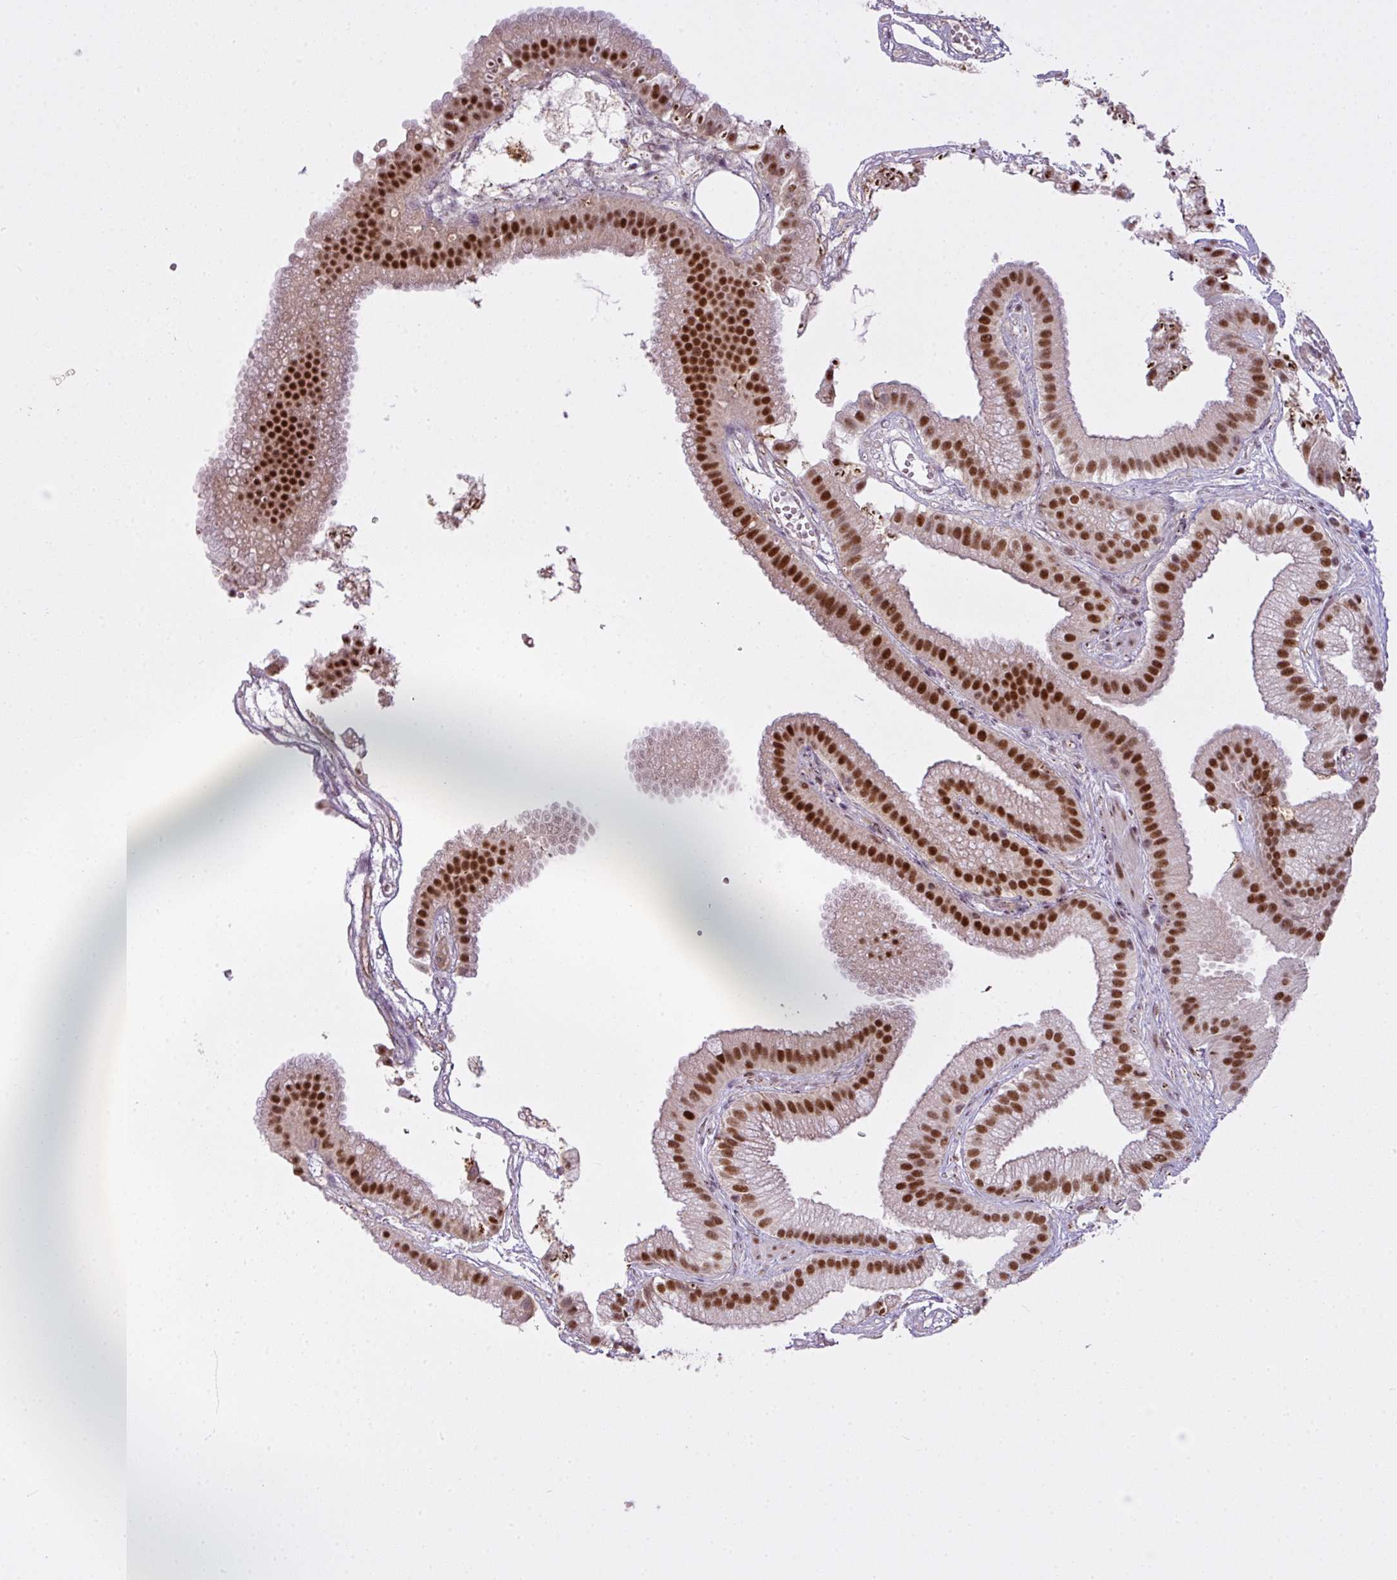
{"staining": {"intensity": "strong", "quantity": ">75%", "location": "nuclear"}, "tissue": "gallbladder", "cell_type": "Glandular cells", "image_type": "normal", "snomed": [{"axis": "morphology", "description": "Normal tissue, NOS"}, {"axis": "topography", "description": "Gallbladder"}], "caption": "Unremarkable gallbladder exhibits strong nuclear expression in approximately >75% of glandular cells, visualized by immunohistochemistry. (brown staining indicates protein expression, while blue staining denotes nuclei).", "gene": "ARL6IP4", "patient": {"sex": "female", "age": 63}}